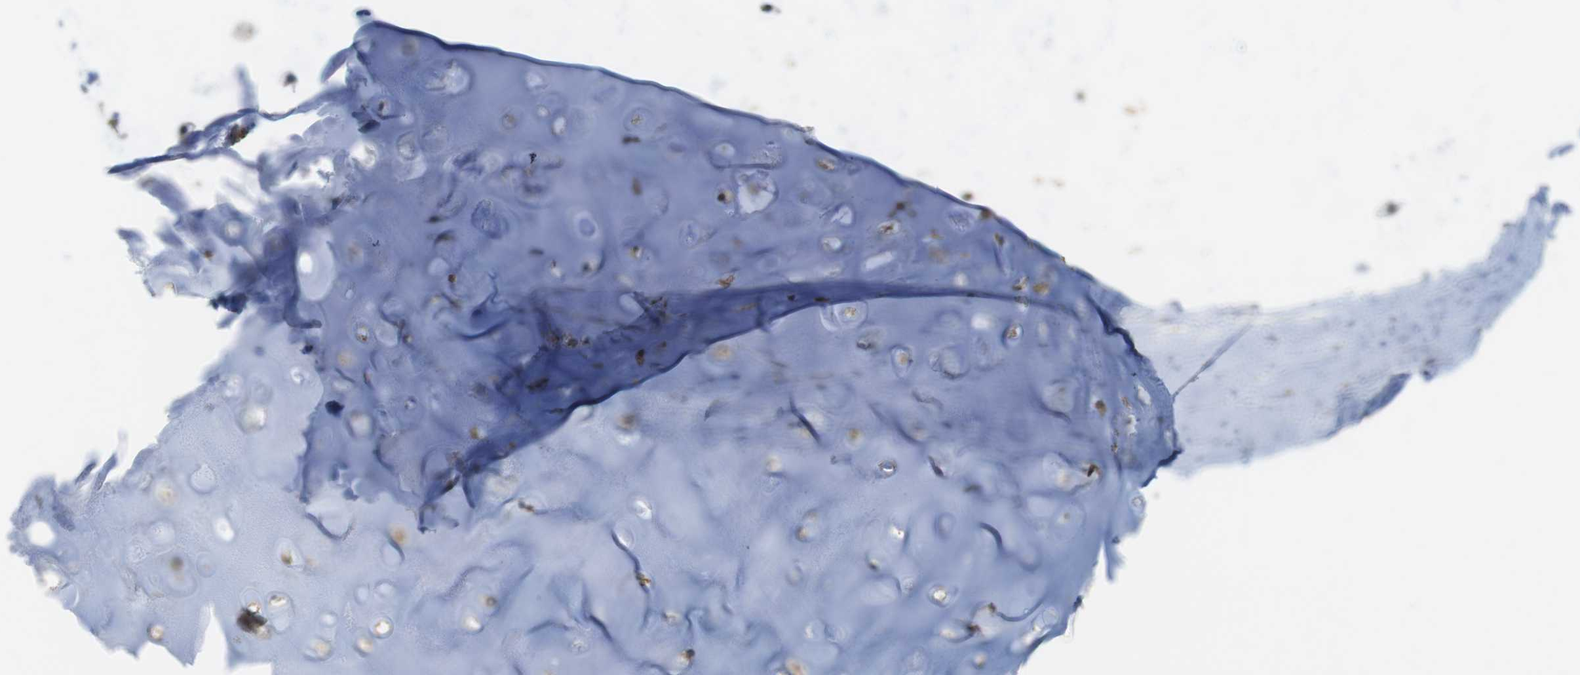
{"staining": {"intensity": "strong", "quantity": "25%-75%", "location": "cytoplasmic/membranous"}, "tissue": "adipose tissue", "cell_type": "Adipocytes", "image_type": "normal", "snomed": [{"axis": "morphology", "description": "Normal tissue, NOS"}, {"axis": "topography", "description": "Cartilage tissue"}, {"axis": "topography", "description": "Bronchus"}], "caption": "Immunohistochemical staining of benign human adipose tissue shows 25%-75% levels of strong cytoplasmic/membranous protein staining in approximately 25%-75% of adipocytes. (Stains: DAB in brown, nuclei in blue, Microscopy: brightfield microscopy at high magnification).", "gene": "CALHM2", "patient": {"sex": "female", "age": 73}}